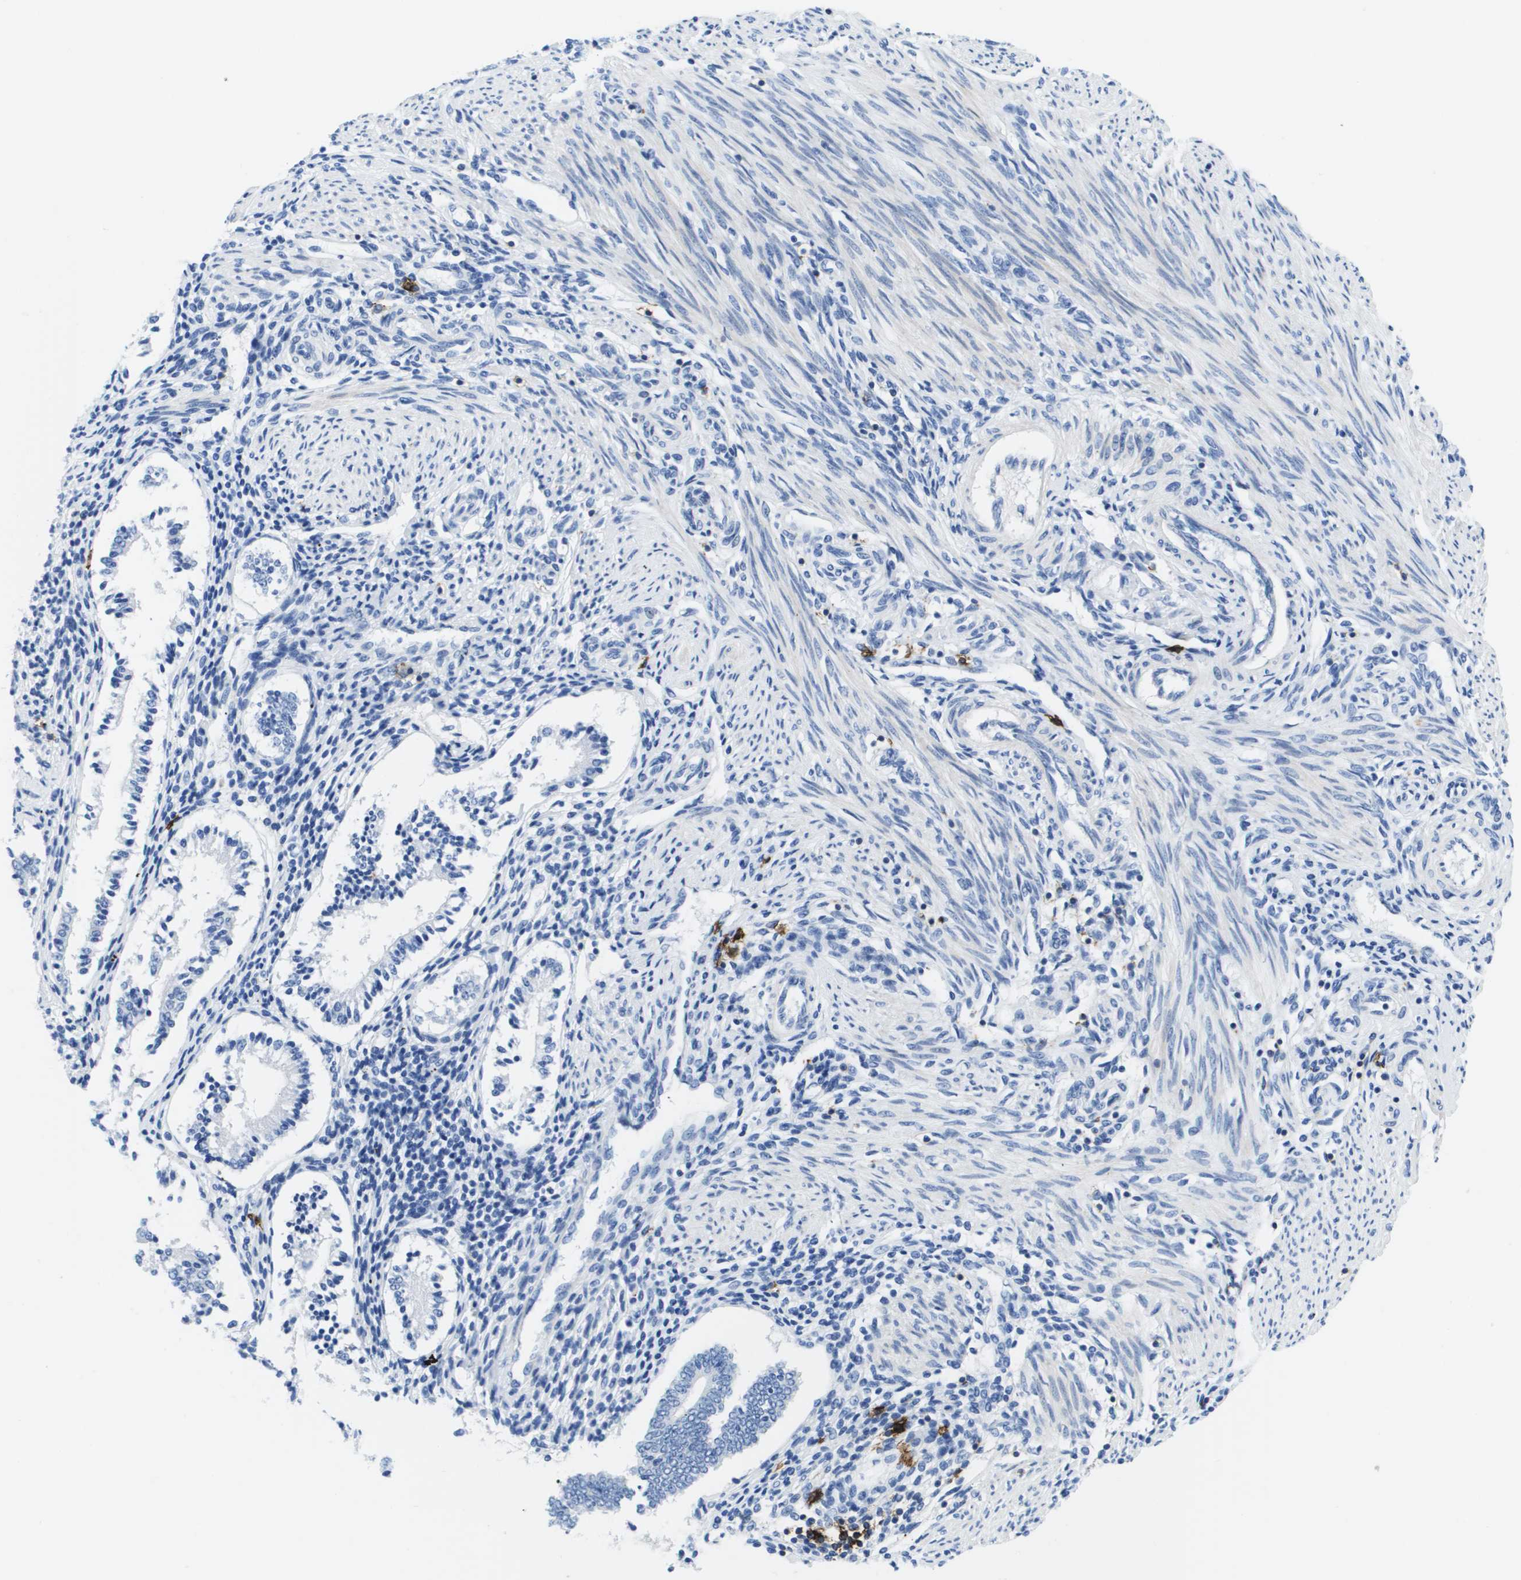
{"staining": {"intensity": "negative", "quantity": "none", "location": "none"}, "tissue": "endometrium", "cell_type": "Cells in endometrial stroma", "image_type": "normal", "snomed": [{"axis": "morphology", "description": "Normal tissue, NOS"}, {"axis": "topography", "description": "Endometrium"}], "caption": "Immunohistochemistry (IHC) micrograph of benign endometrium stained for a protein (brown), which shows no expression in cells in endometrial stroma.", "gene": "MS4A1", "patient": {"sex": "female", "age": 42}}